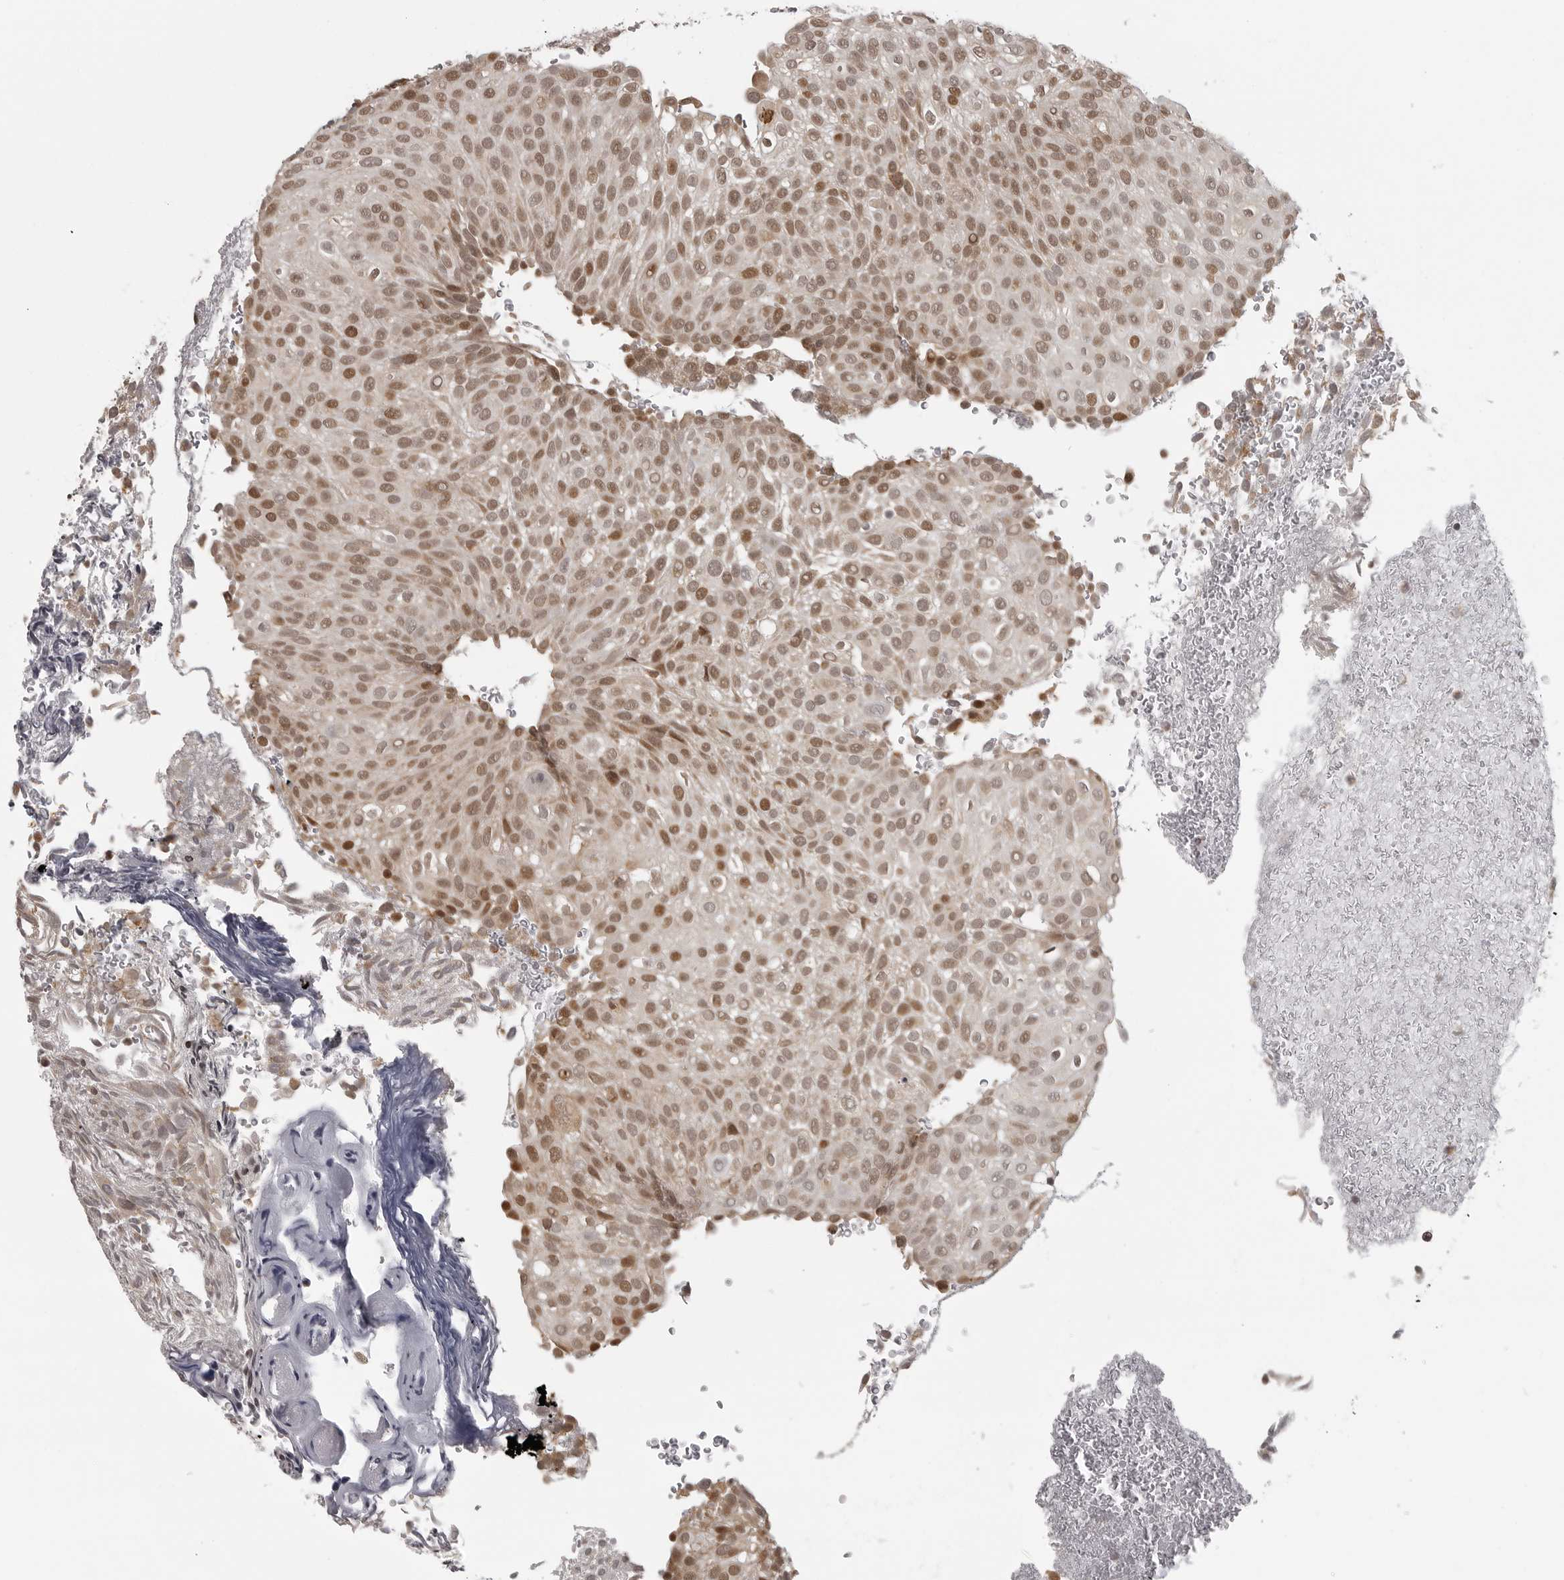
{"staining": {"intensity": "moderate", "quantity": ">75%", "location": "nuclear"}, "tissue": "urothelial cancer", "cell_type": "Tumor cells", "image_type": "cancer", "snomed": [{"axis": "morphology", "description": "Urothelial carcinoma, Low grade"}, {"axis": "topography", "description": "Urinary bladder"}], "caption": "Protein staining reveals moderate nuclear expression in about >75% of tumor cells in urothelial cancer. (Stains: DAB in brown, nuclei in blue, Microscopy: brightfield microscopy at high magnification).", "gene": "ISG20L2", "patient": {"sex": "male", "age": 78}}